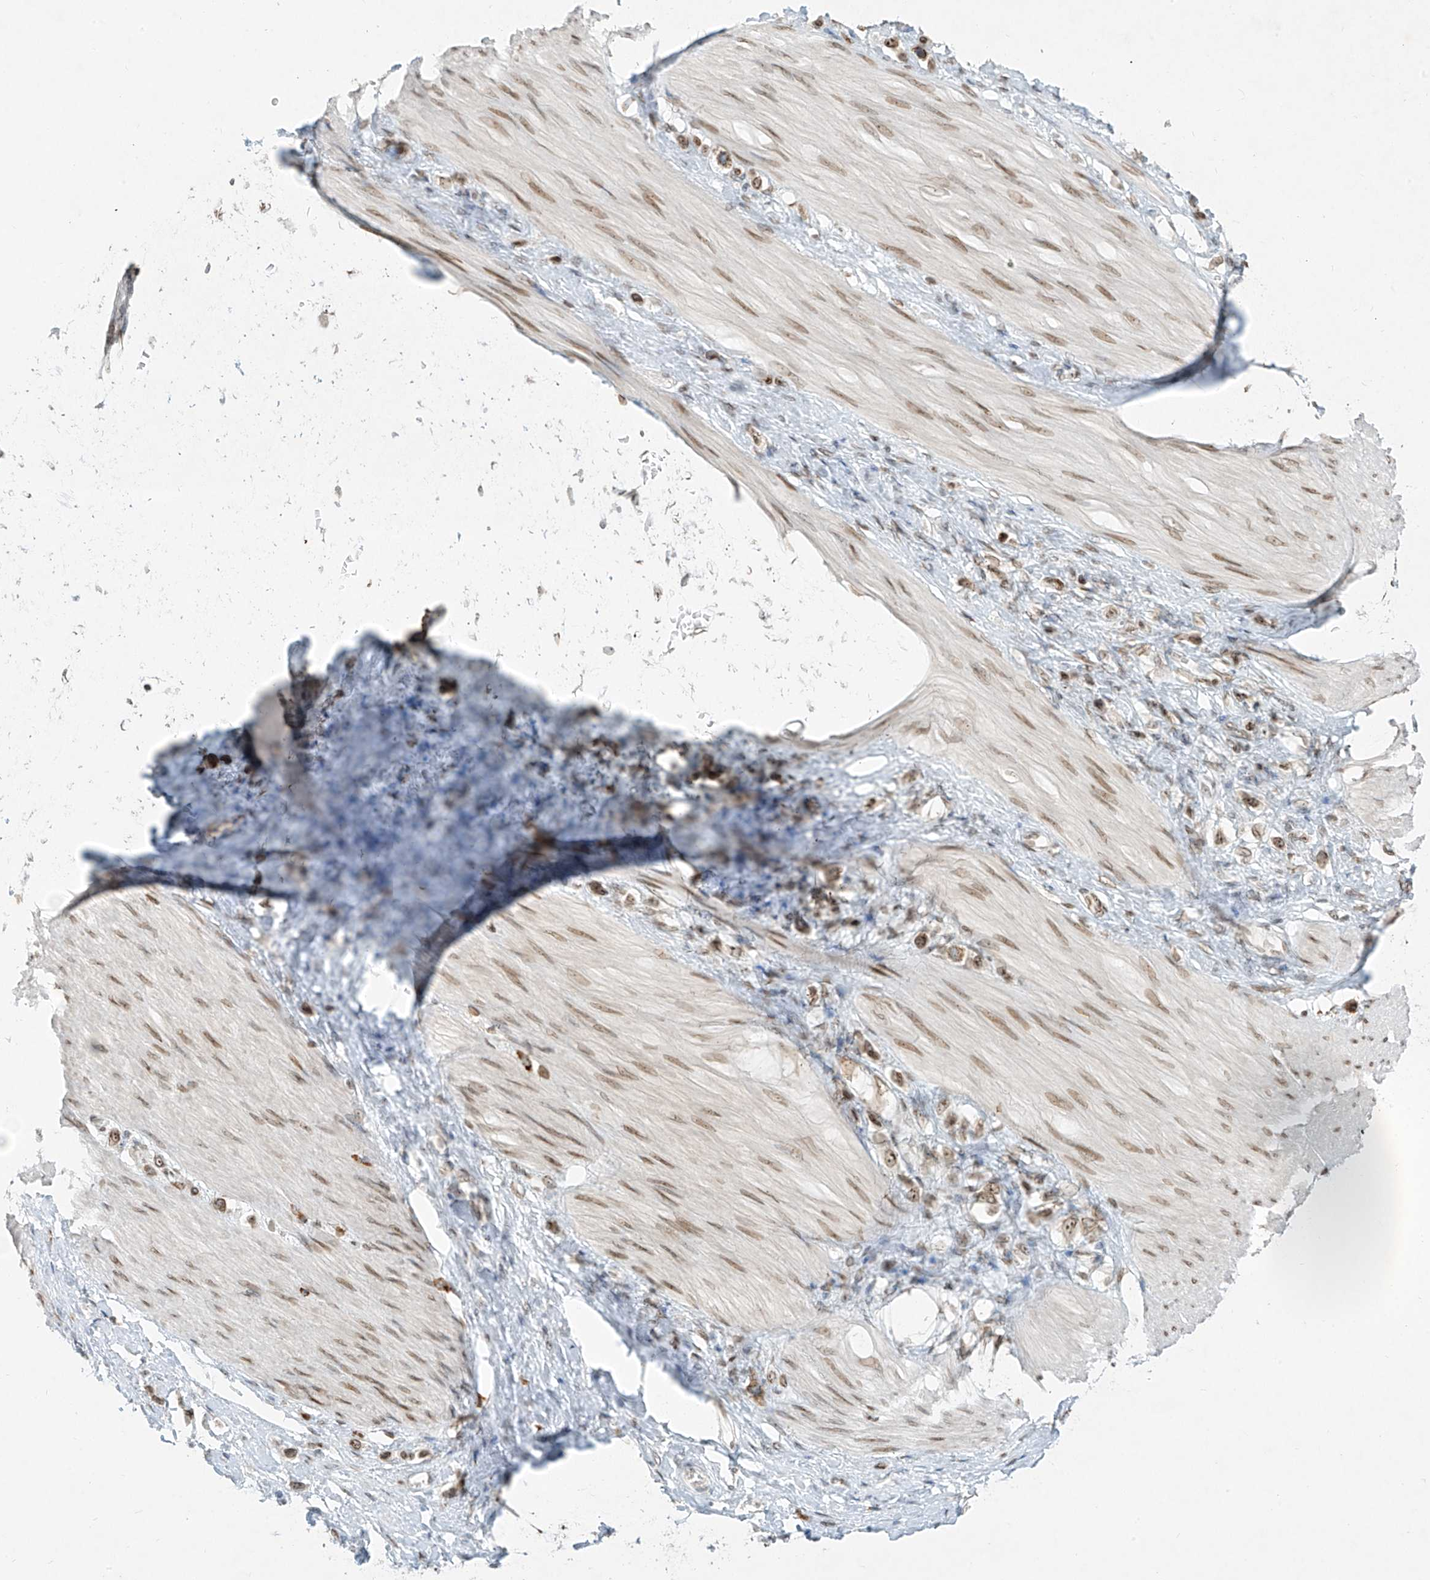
{"staining": {"intensity": "moderate", "quantity": ">75%", "location": "cytoplasmic/membranous,nuclear"}, "tissue": "stomach cancer", "cell_type": "Tumor cells", "image_type": "cancer", "snomed": [{"axis": "morphology", "description": "Adenocarcinoma, NOS"}, {"axis": "topography", "description": "Stomach"}], "caption": "IHC of human stomach cancer (adenocarcinoma) shows medium levels of moderate cytoplasmic/membranous and nuclear positivity in approximately >75% of tumor cells.", "gene": "SAMD15", "patient": {"sex": "female", "age": 65}}